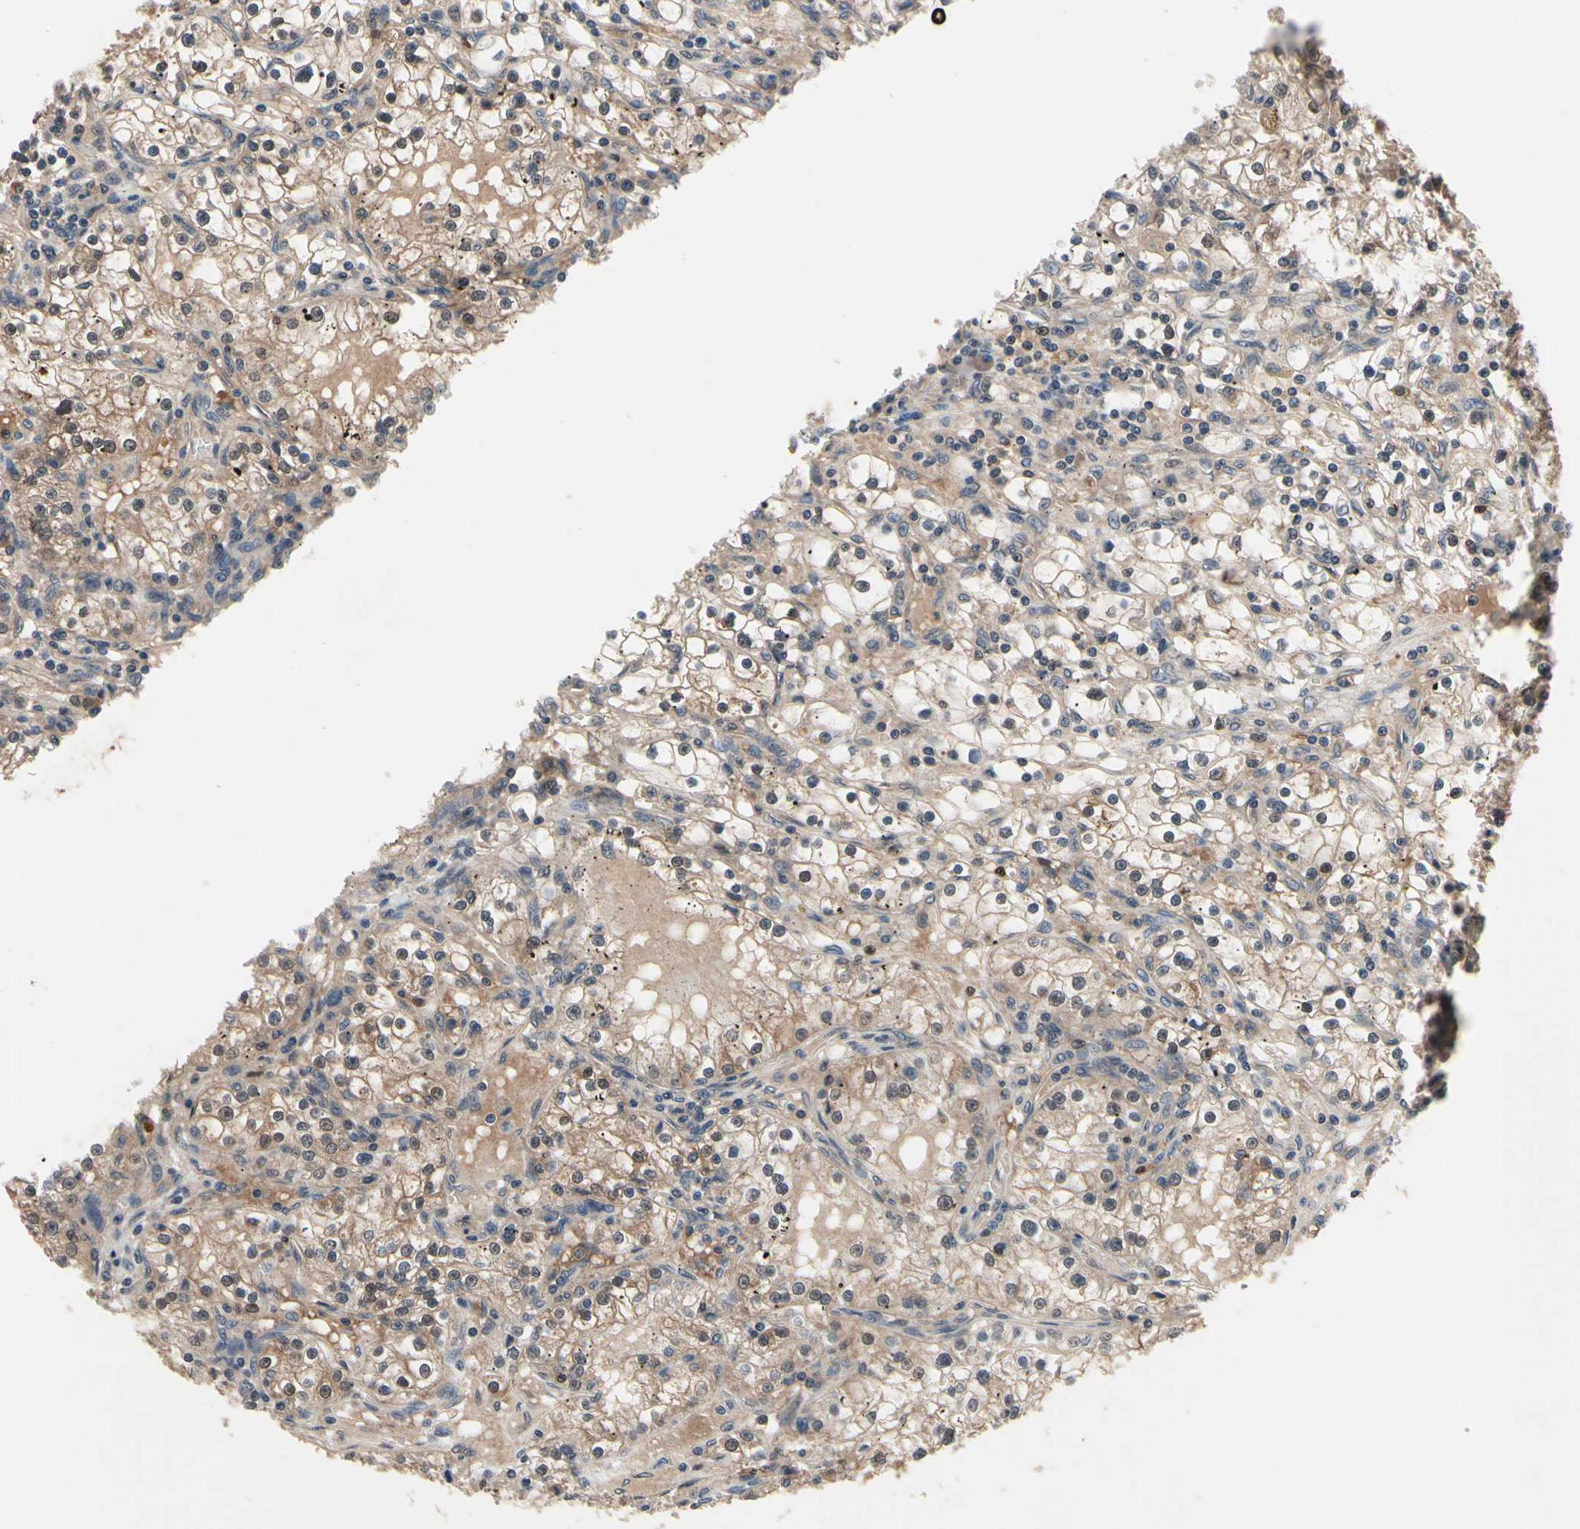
{"staining": {"intensity": "moderate", "quantity": ">75%", "location": "cytoplasmic/membranous,nuclear"}, "tissue": "renal cancer", "cell_type": "Tumor cells", "image_type": "cancer", "snomed": [{"axis": "morphology", "description": "Adenocarcinoma, NOS"}, {"axis": "topography", "description": "Kidney"}], "caption": "Moderate cytoplasmic/membranous and nuclear protein staining is seen in about >75% of tumor cells in renal adenocarcinoma. (Stains: DAB (3,3'-diaminobenzidine) in brown, nuclei in blue, Microscopy: brightfield microscopy at high magnification).", "gene": "PRDX6", "patient": {"sex": "male", "age": 56}}